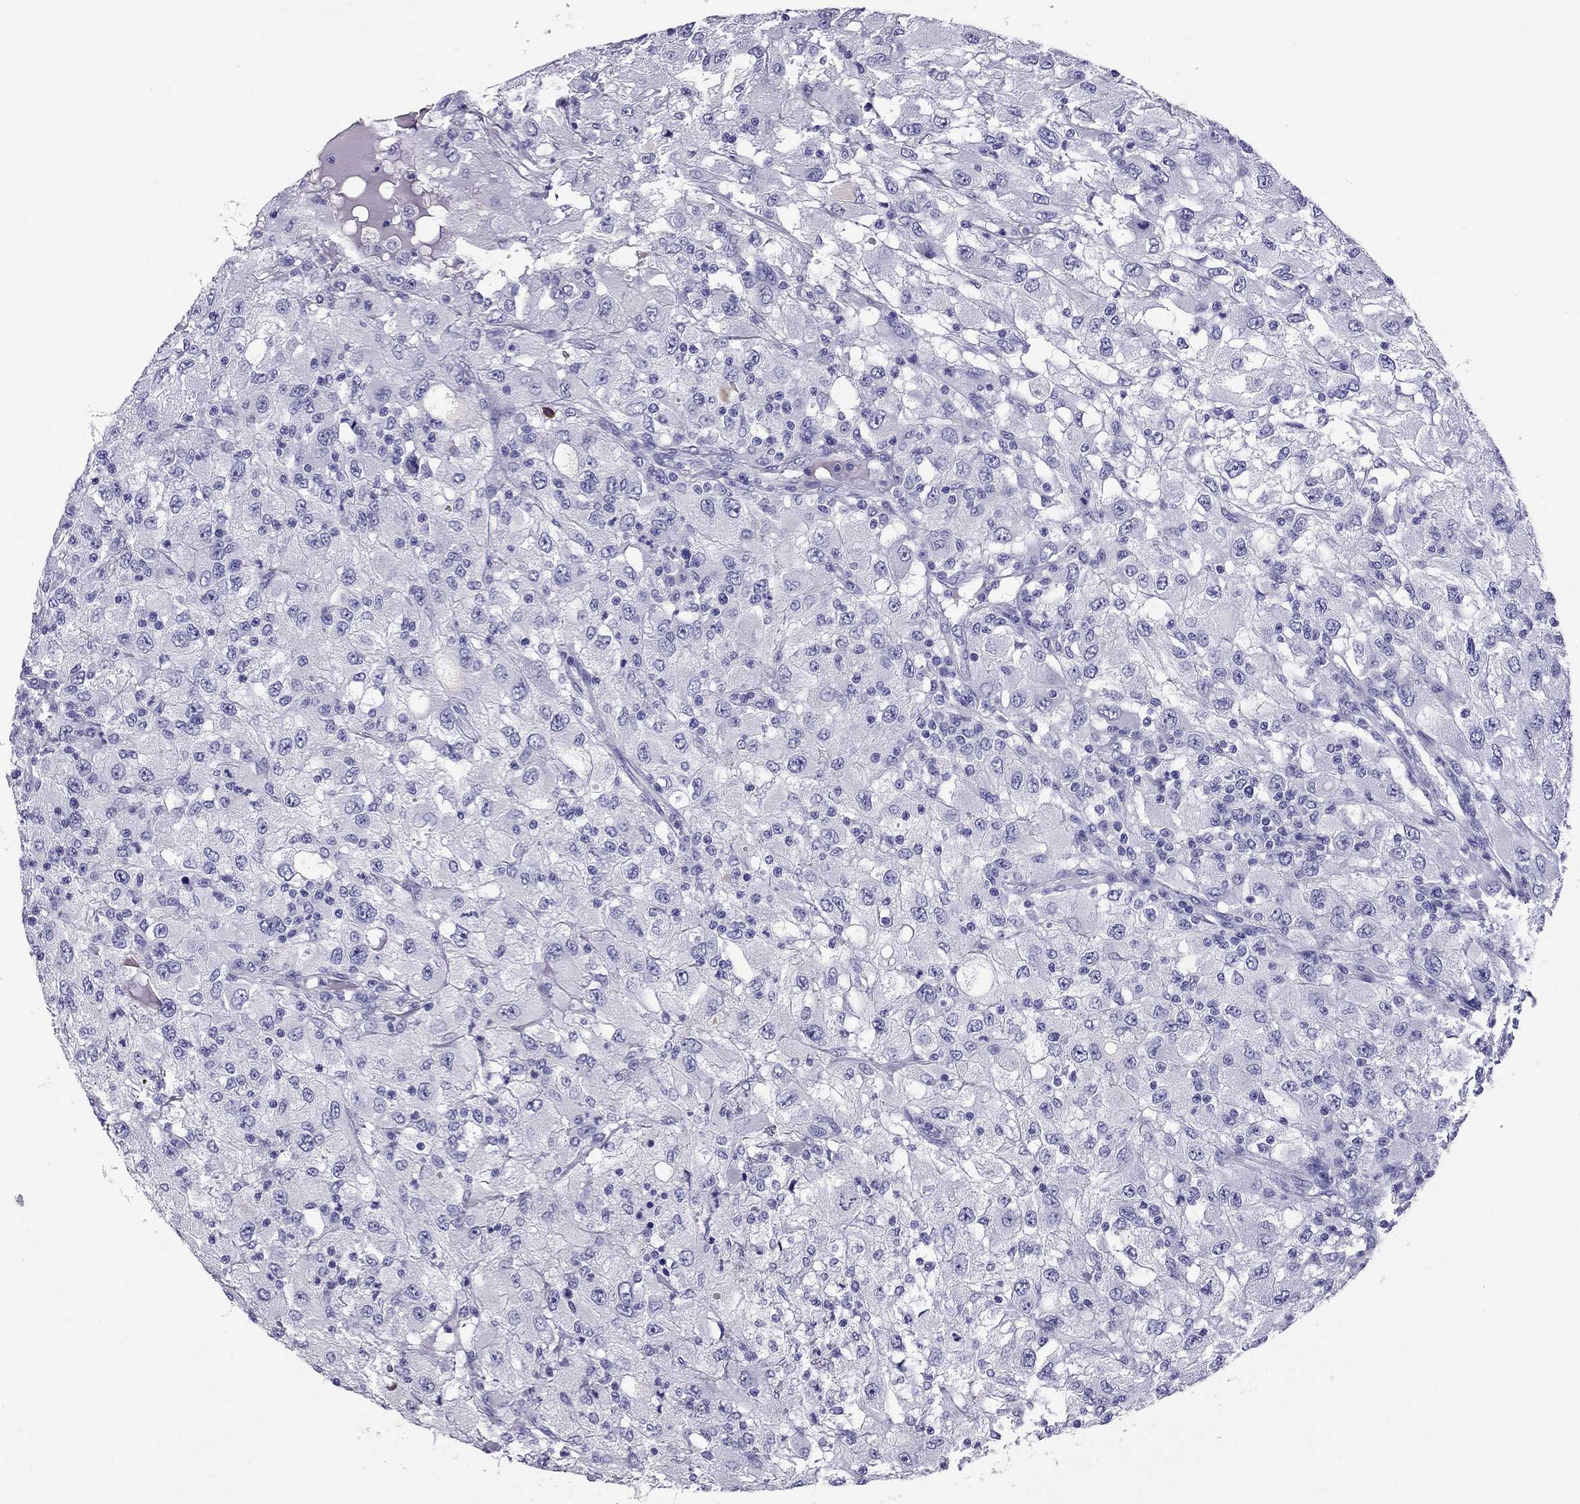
{"staining": {"intensity": "negative", "quantity": "none", "location": "none"}, "tissue": "renal cancer", "cell_type": "Tumor cells", "image_type": "cancer", "snomed": [{"axis": "morphology", "description": "Adenocarcinoma, NOS"}, {"axis": "topography", "description": "Kidney"}], "caption": "An image of renal adenocarcinoma stained for a protein exhibits no brown staining in tumor cells.", "gene": "SCART1", "patient": {"sex": "female", "age": 67}}